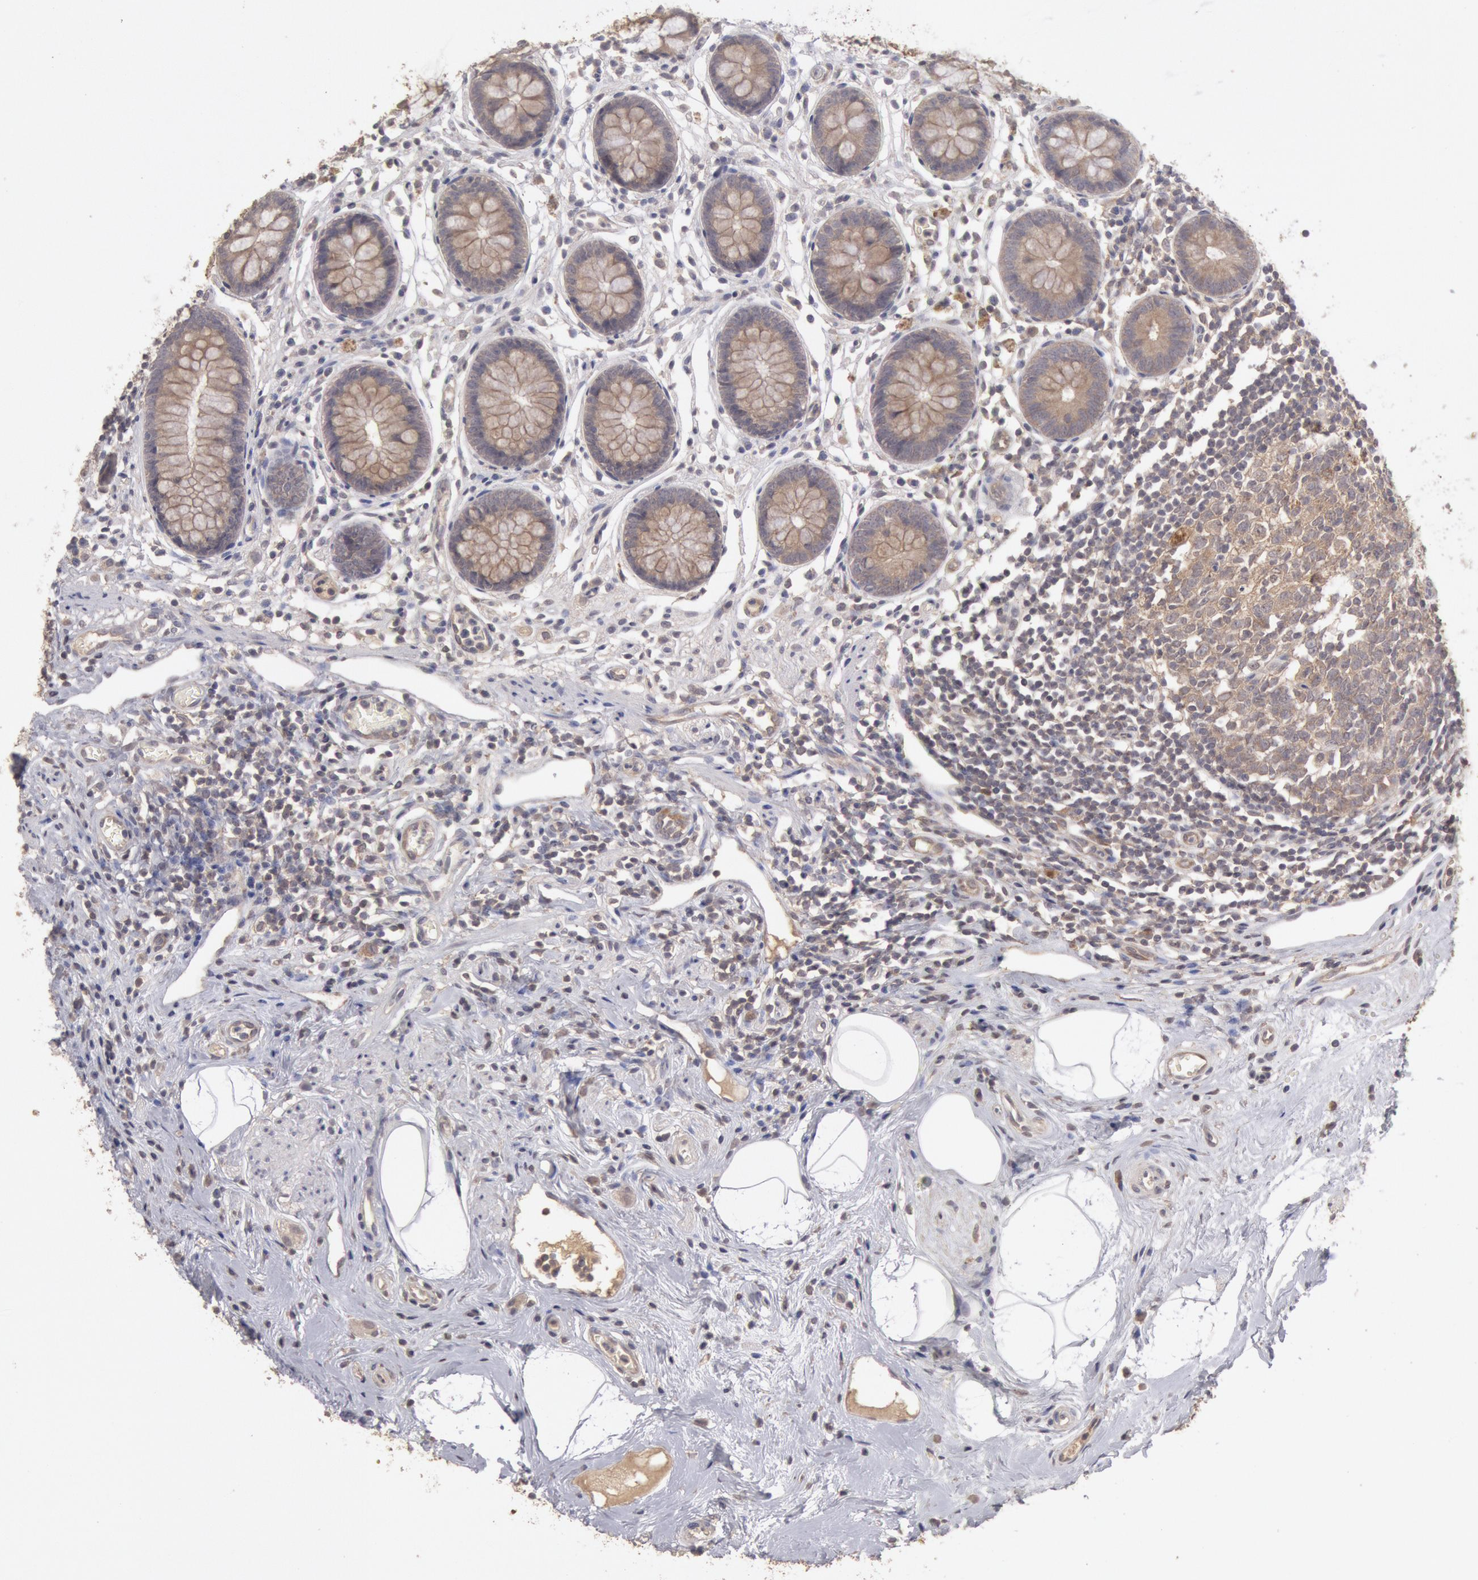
{"staining": {"intensity": "weak", "quantity": ">75%", "location": "cytoplasmic/membranous"}, "tissue": "appendix", "cell_type": "Glandular cells", "image_type": "normal", "snomed": [{"axis": "morphology", "description": "Normal tissue, NOS"}, {"axis": "topography", "description": "Appendix"}], "caption": "Benign appendix displays weak cytoplasmic/membranous expression in about >75% of glandular cells (IHC, brightfield microscopy, high magnification)..", "gene": "ZFP36L1", "patient": {"sex": "male", "age": 38}}